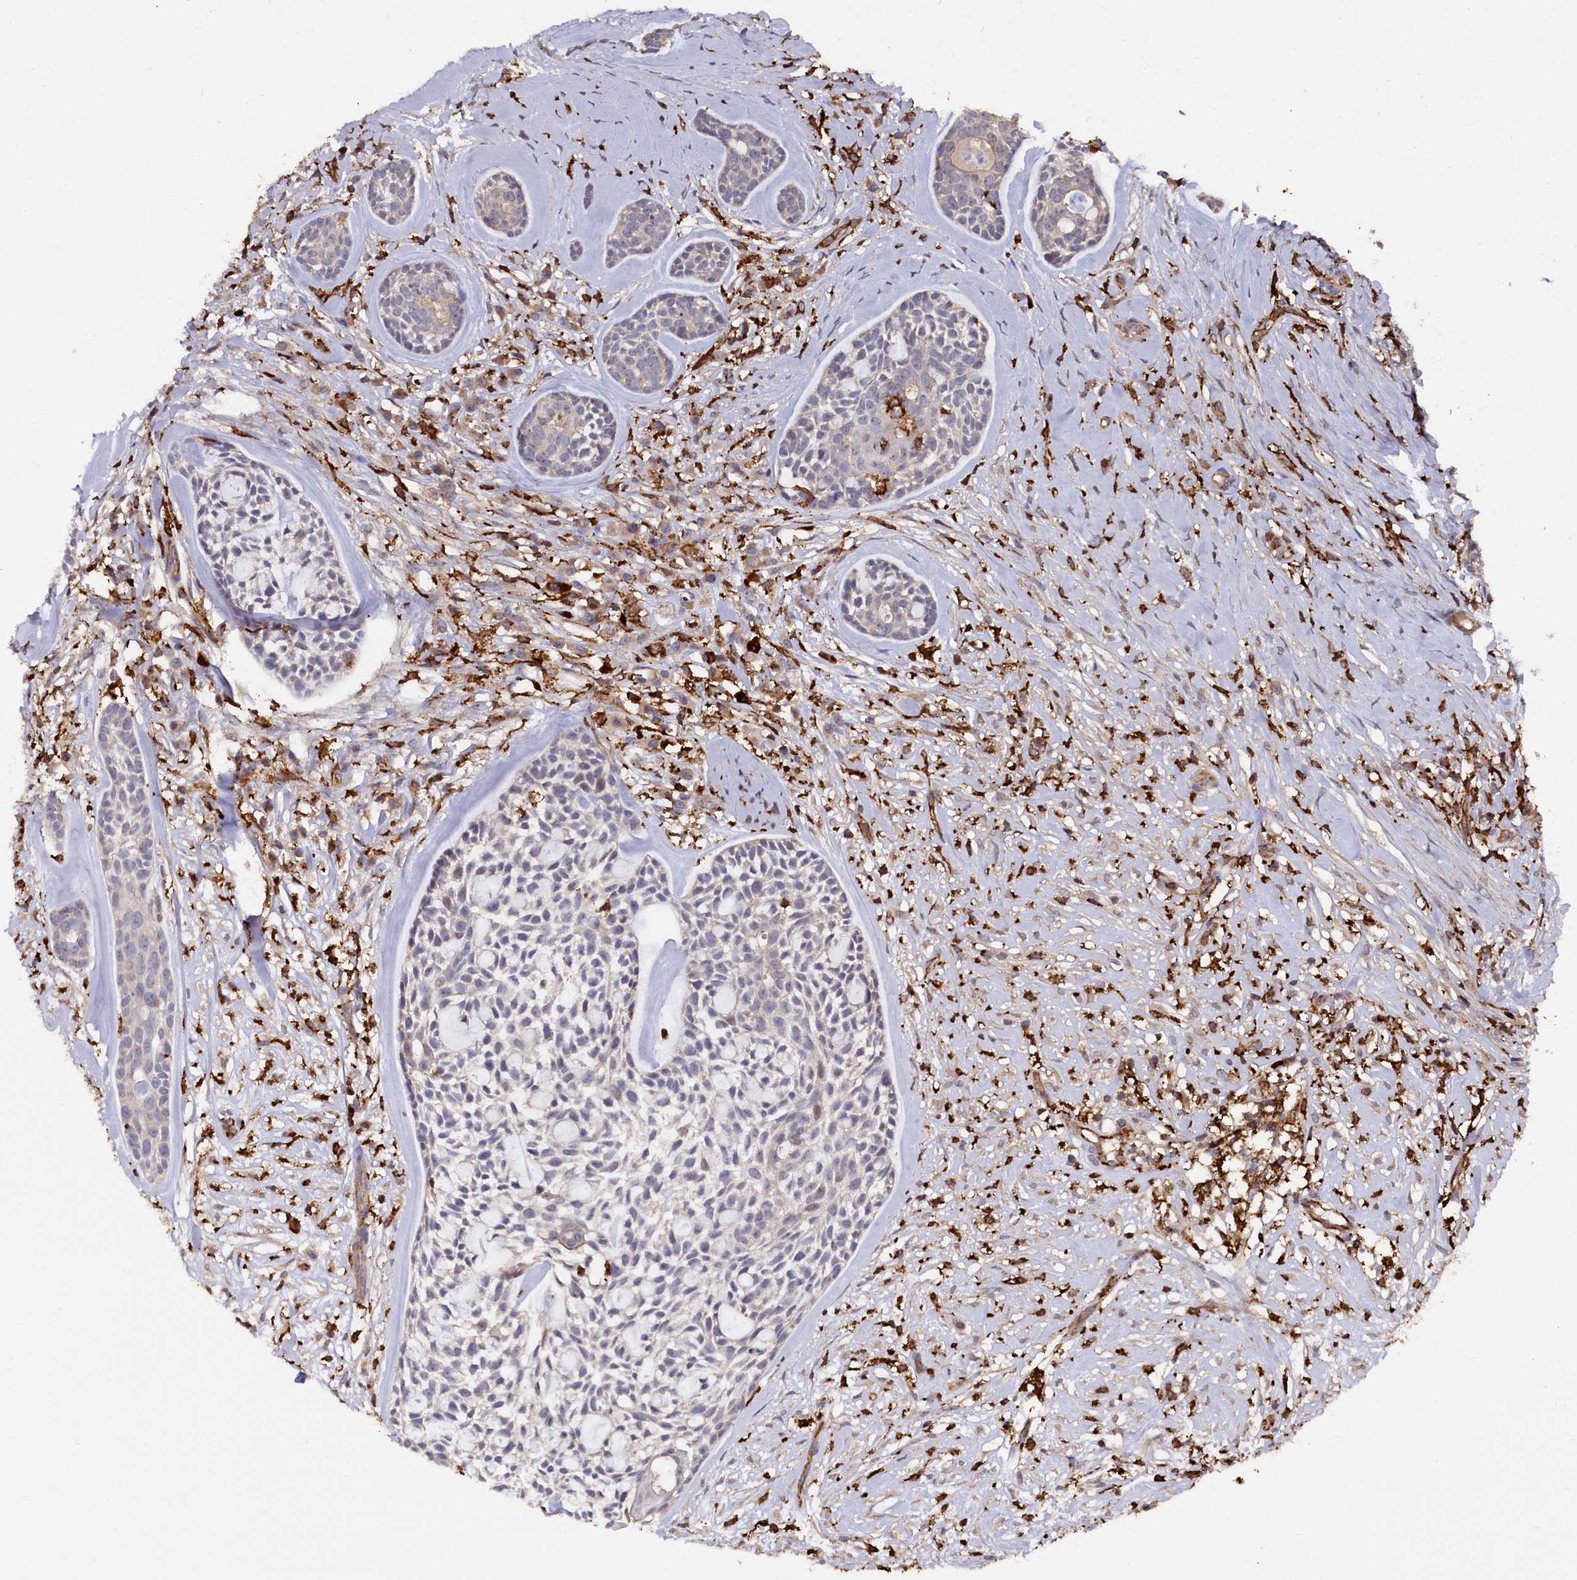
{"staining": {"intensity": "negative", "quantity": "none", "location": "none"}, "tissue": "head and neck cancer", "cell_type": "Tumor cells", "image_type": "cancer", "snomed": [{"axis": "morphology", "description": "Adenocarcinoma, NOS"}, {"axis": "topography", "description": "Subcutis"}, {"axis": "topography", "description": "Head-Neck"}], "caption": "This micrograph is of head and neck adenocarcinoma stained with IHC to label a protein in brown with the nuclei are counter-stained blue. There is no expression in tumor cells.", "gene": "PLEKHO2", "patient": {"sex": "female", "age": 73}}